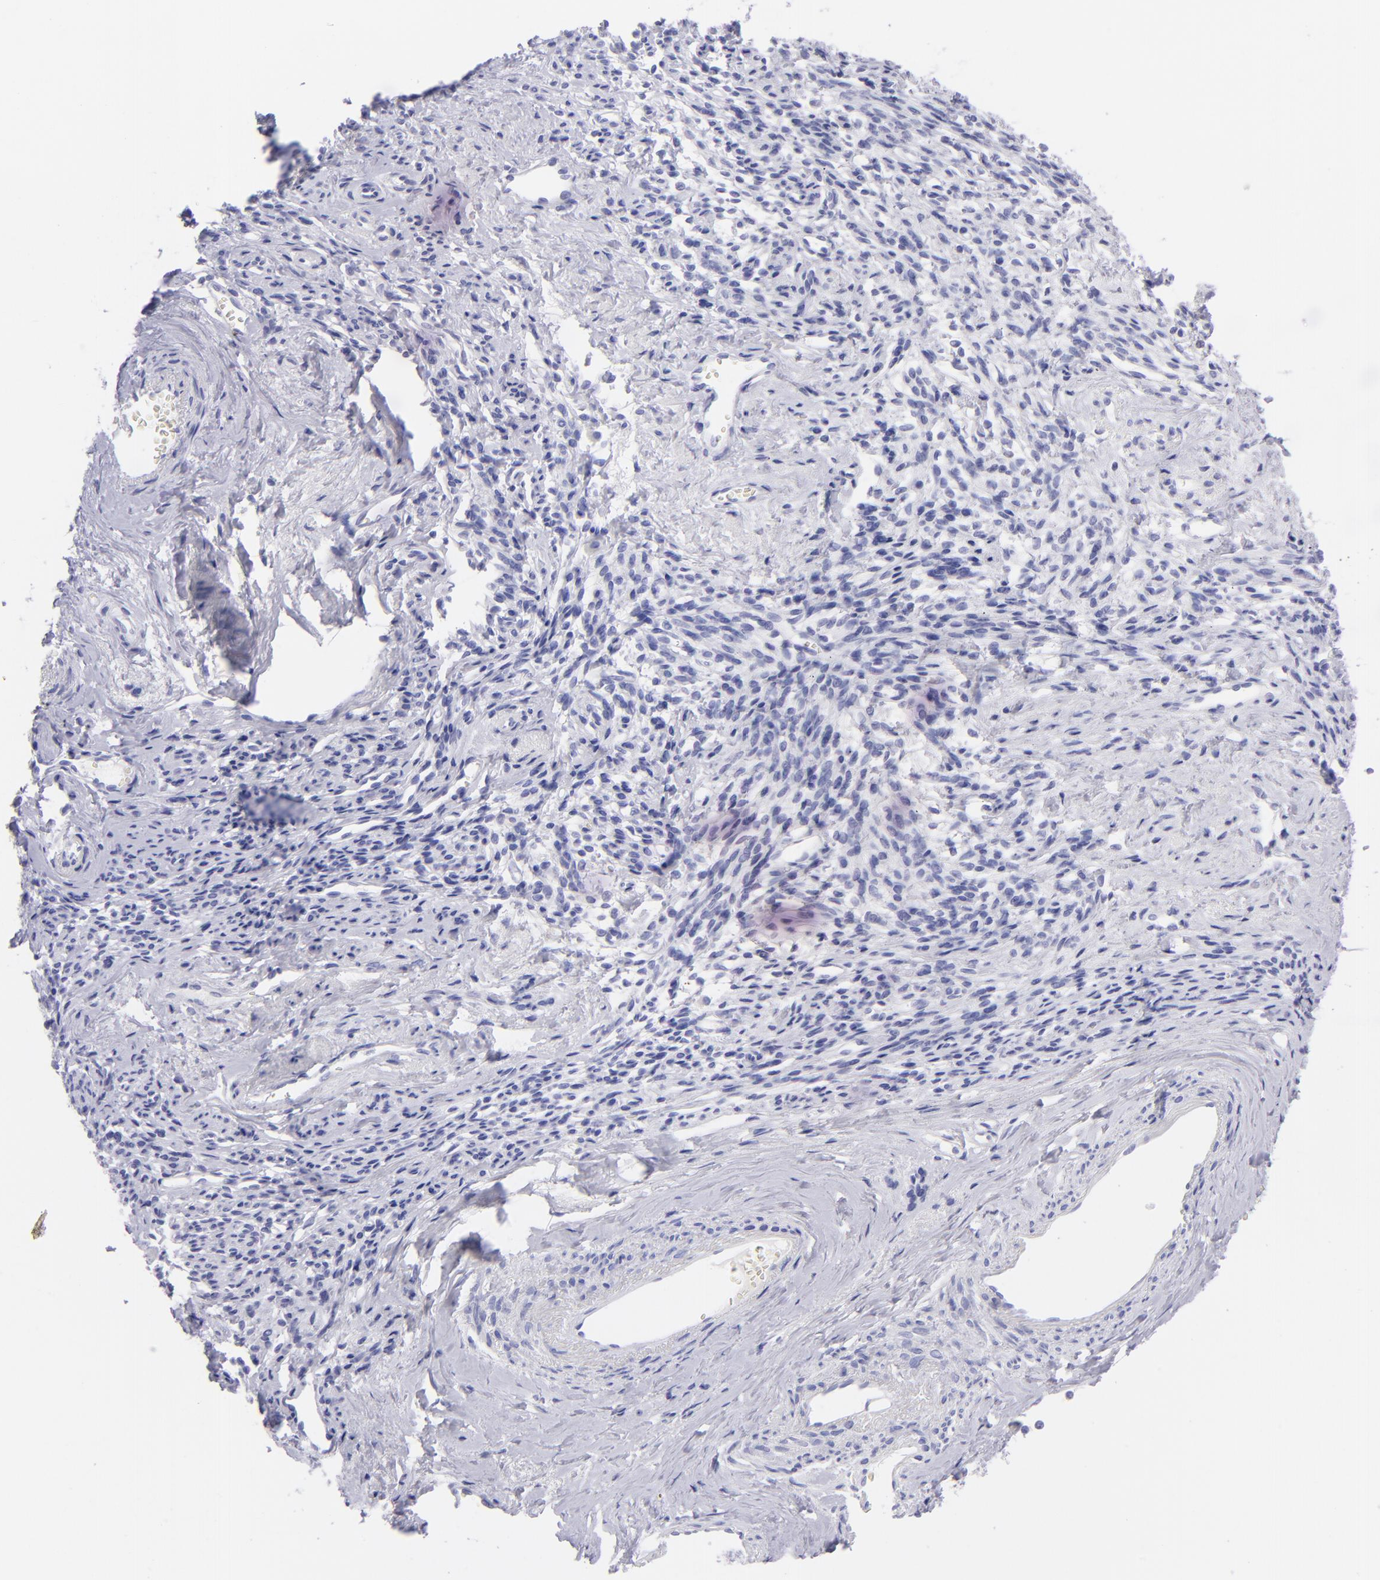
{"staining": {"intensity": "negative", "quantity": "none", "location": "none"}, "tissue": "endometrial cancer", "cell_type": "Tumor cells", "image_type": "cancer", "snomed": [{"axis": "morphology", "description": "Adenocarcinoma, NOS"}, {"axis": "topography", "description": "Endometrium"}], "caption": "The IHC histopathology image has no significant positivity in tumor cells of endometrial cancer (adenocarcinoma) tissue.", "gene": "SLC1A3", "patient": {"sex": "female", "age": 75}}